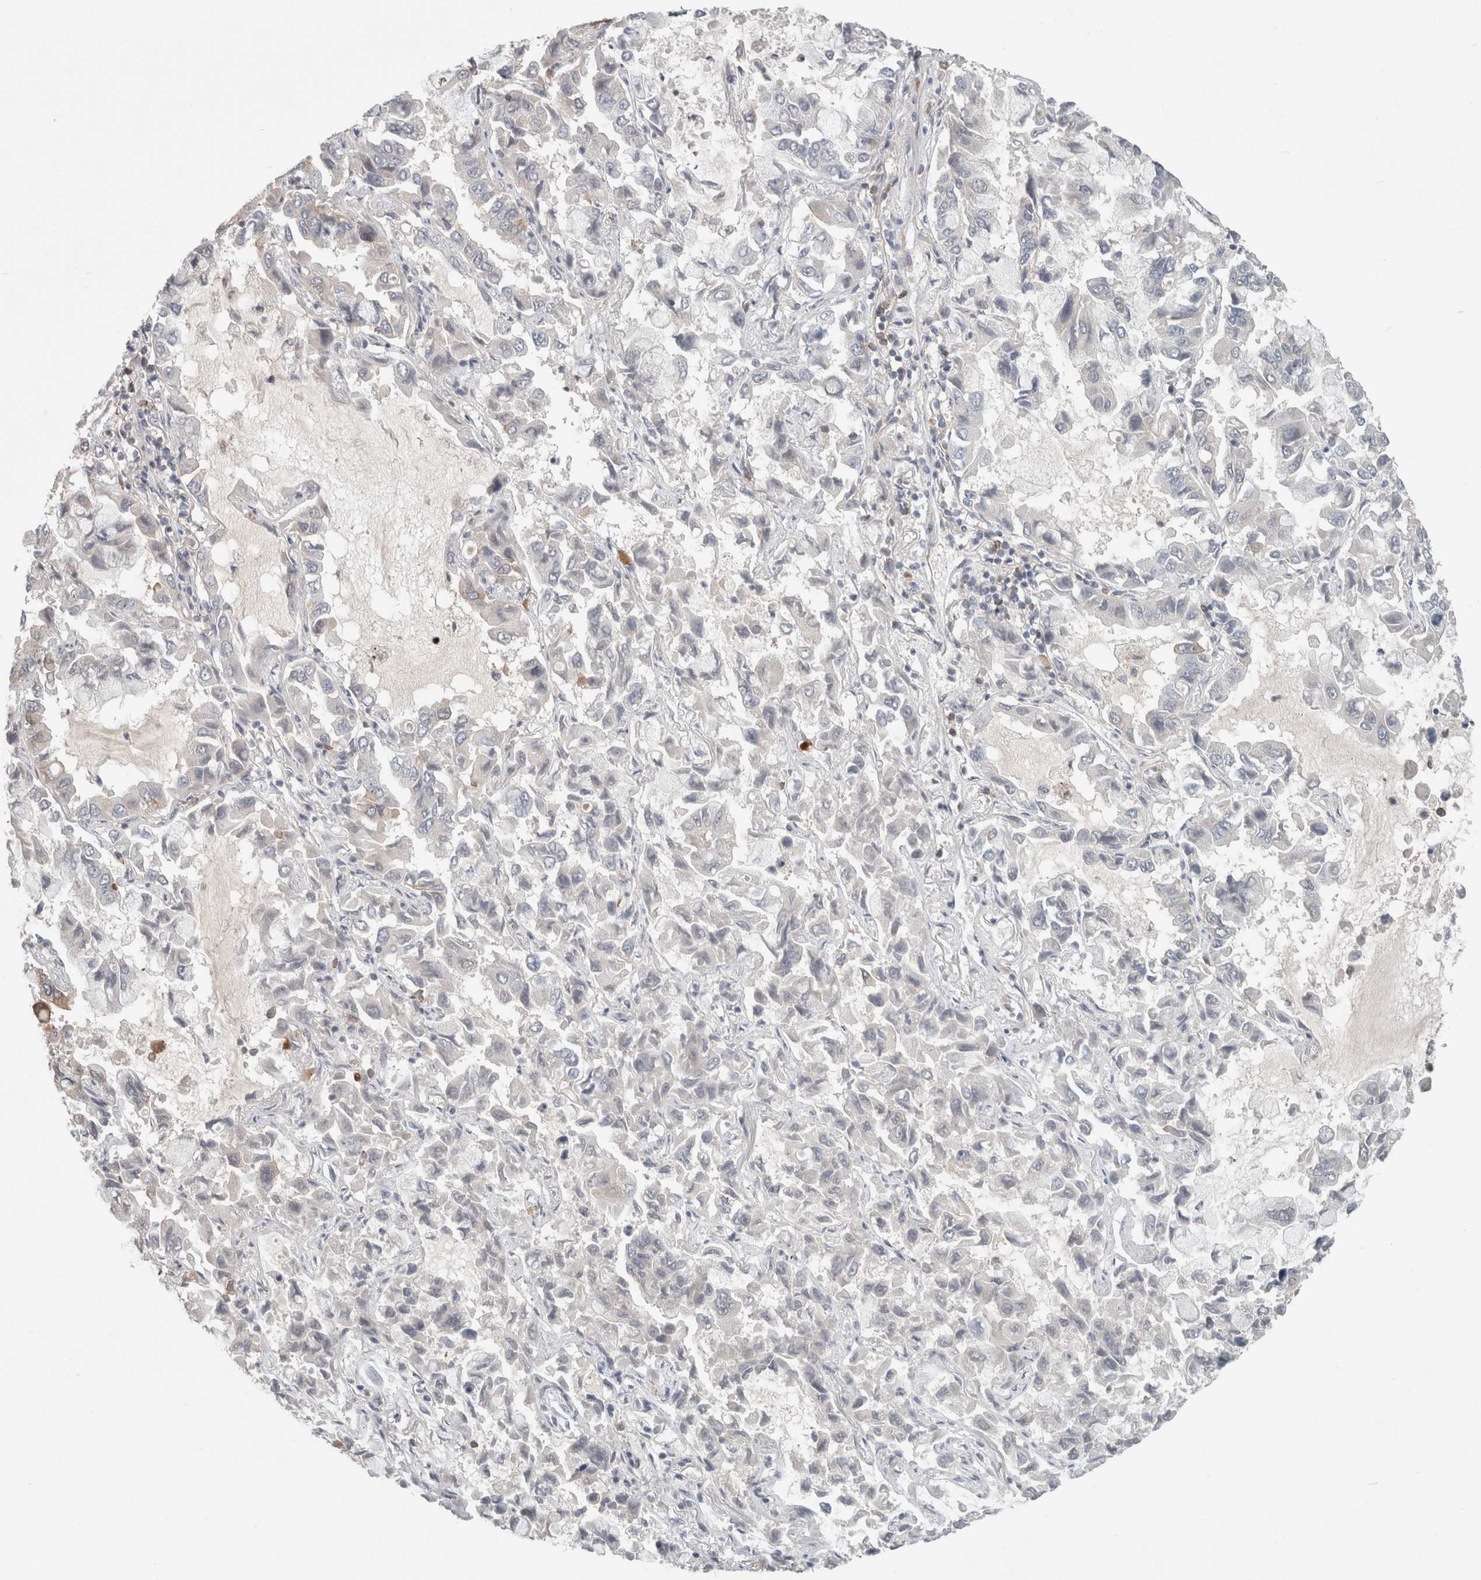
{"staining": {"intensity": "negative", "quantity": "none", "location": "none"}, "tissue": "lung cancer", "cell_type": "Tumor cells", "image_type": "cancer", "snomed": [{"axis": "morphology", "description": "Adenocarcinoma, NOS"}, {"axis": "topography", "description": "Lung"}], "caption": "Immunohistochemical staining of lung cancer (adenocarcinoma) reveals no significant positivity in tumor cells.", "gene": "RASAL2", "patient": {"sex": "male", "age": 64}}